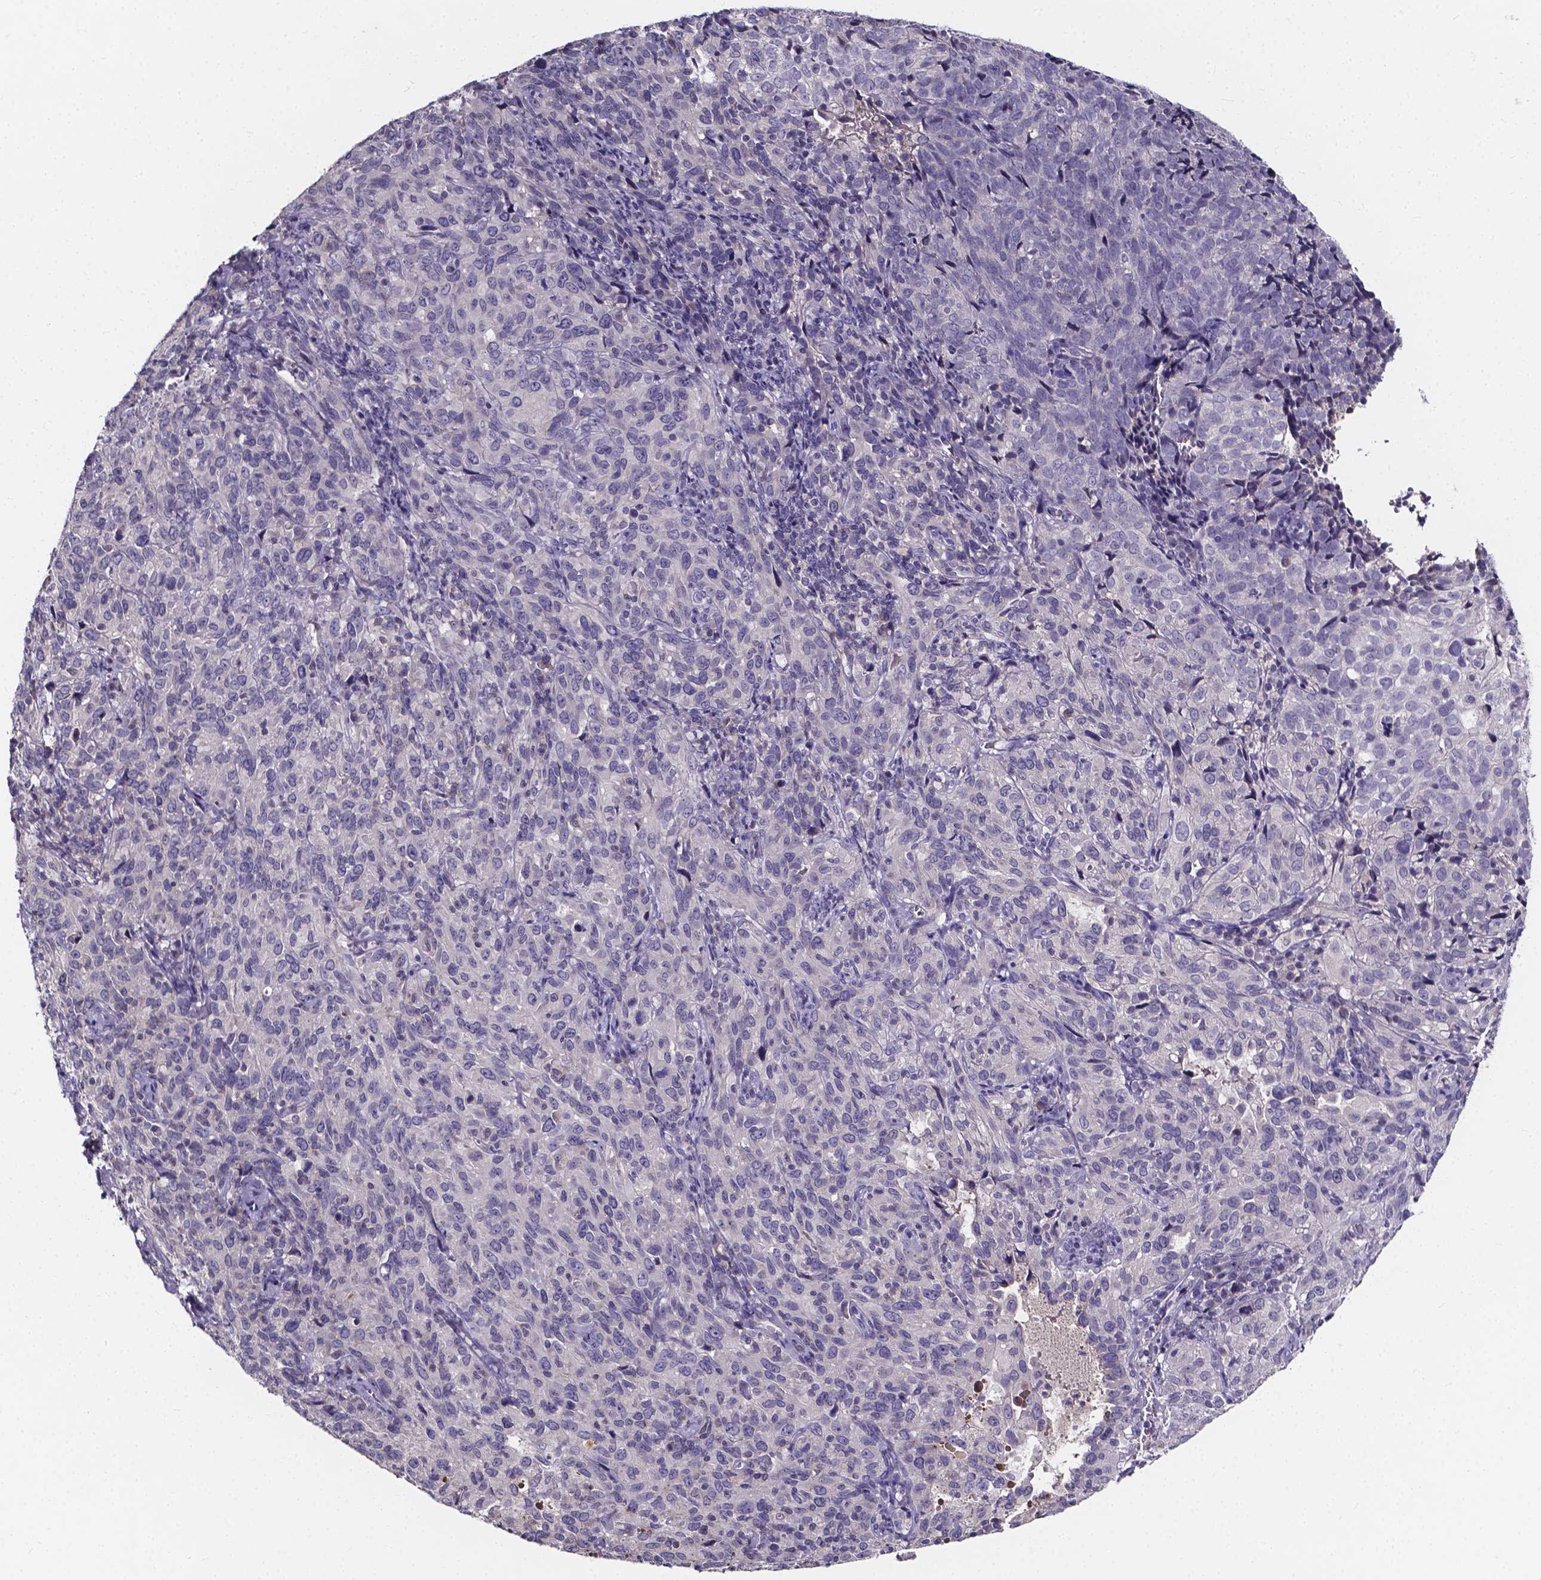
{"staining": {"intensity": "negative", "quantity": "none", "location": "none"}, "tissue": "cervical cancer", "cell_type": "Tumor cells", "image_type": "cancer", "snomed": [{"axis": "morphology", "description": "Squamous cell carcinoma, NOS"}, {"axis": "topography", "description": "Cervix"}], "caption": "High power microscopy image of an immunohistochemistry photomicrograph of cervical cancer (squamous cell carcinoma), revealing no significant staining in tumor cells. (DAB IHC with hematoxylin counter stain).", "gene": "SPOCD1", "patient": {"sex": "female", "age": 51}}